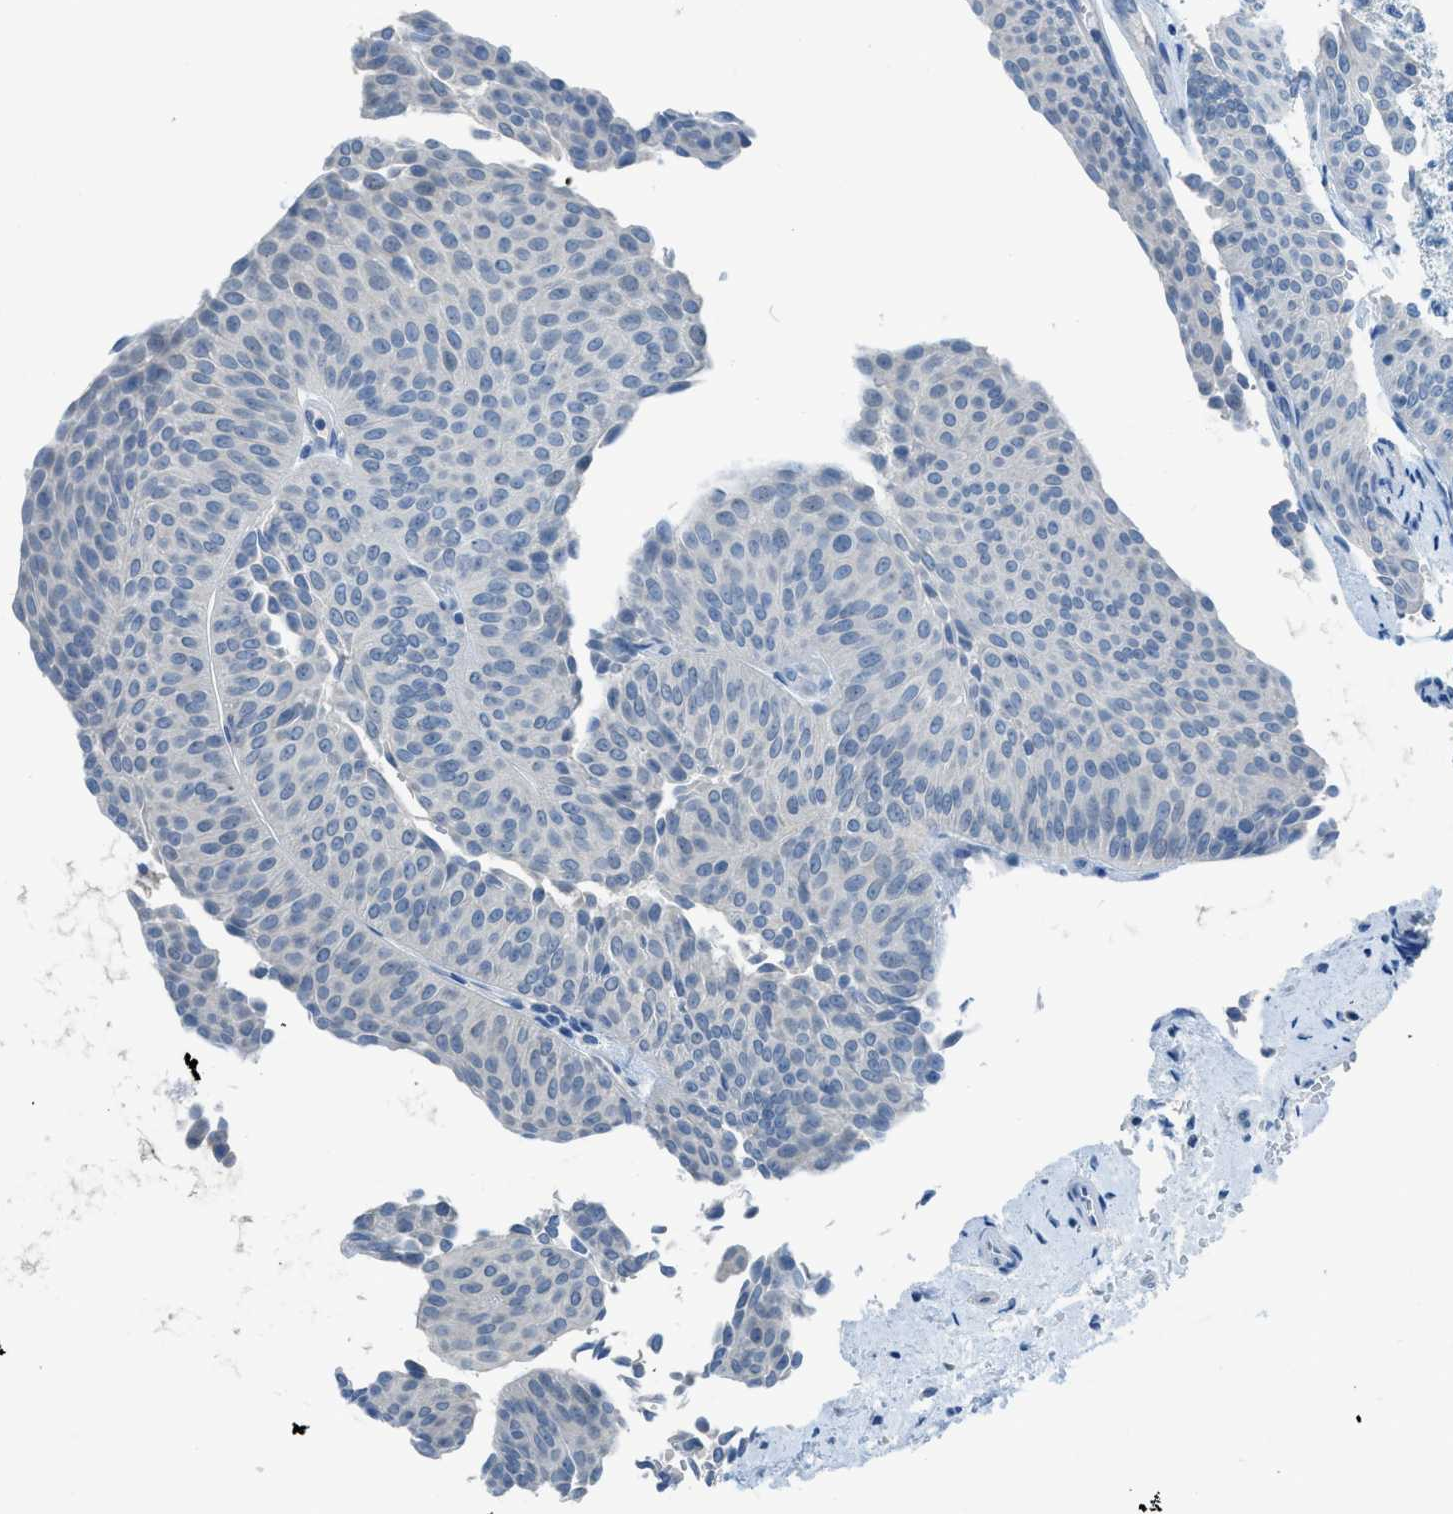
{"staining": {"intensity": "negative", "quantity": "none", "location": "none"}, "tissue": "urothelial cancer", "cell_type": "Tumor cells", "image_type": "cancer", "snomed": [{"axis": "morphology", "description": "Urothelial carcinoma, Low grade"}, {"axis": "topography", "description": "Urinary bladder"}], "caption": "Photomicrograph shows no protein expression in tumor cells of low-grade urothelial carcinoma tissue.", "gene": "ACAN", "patient": {"sex": "female", "age": 60}}